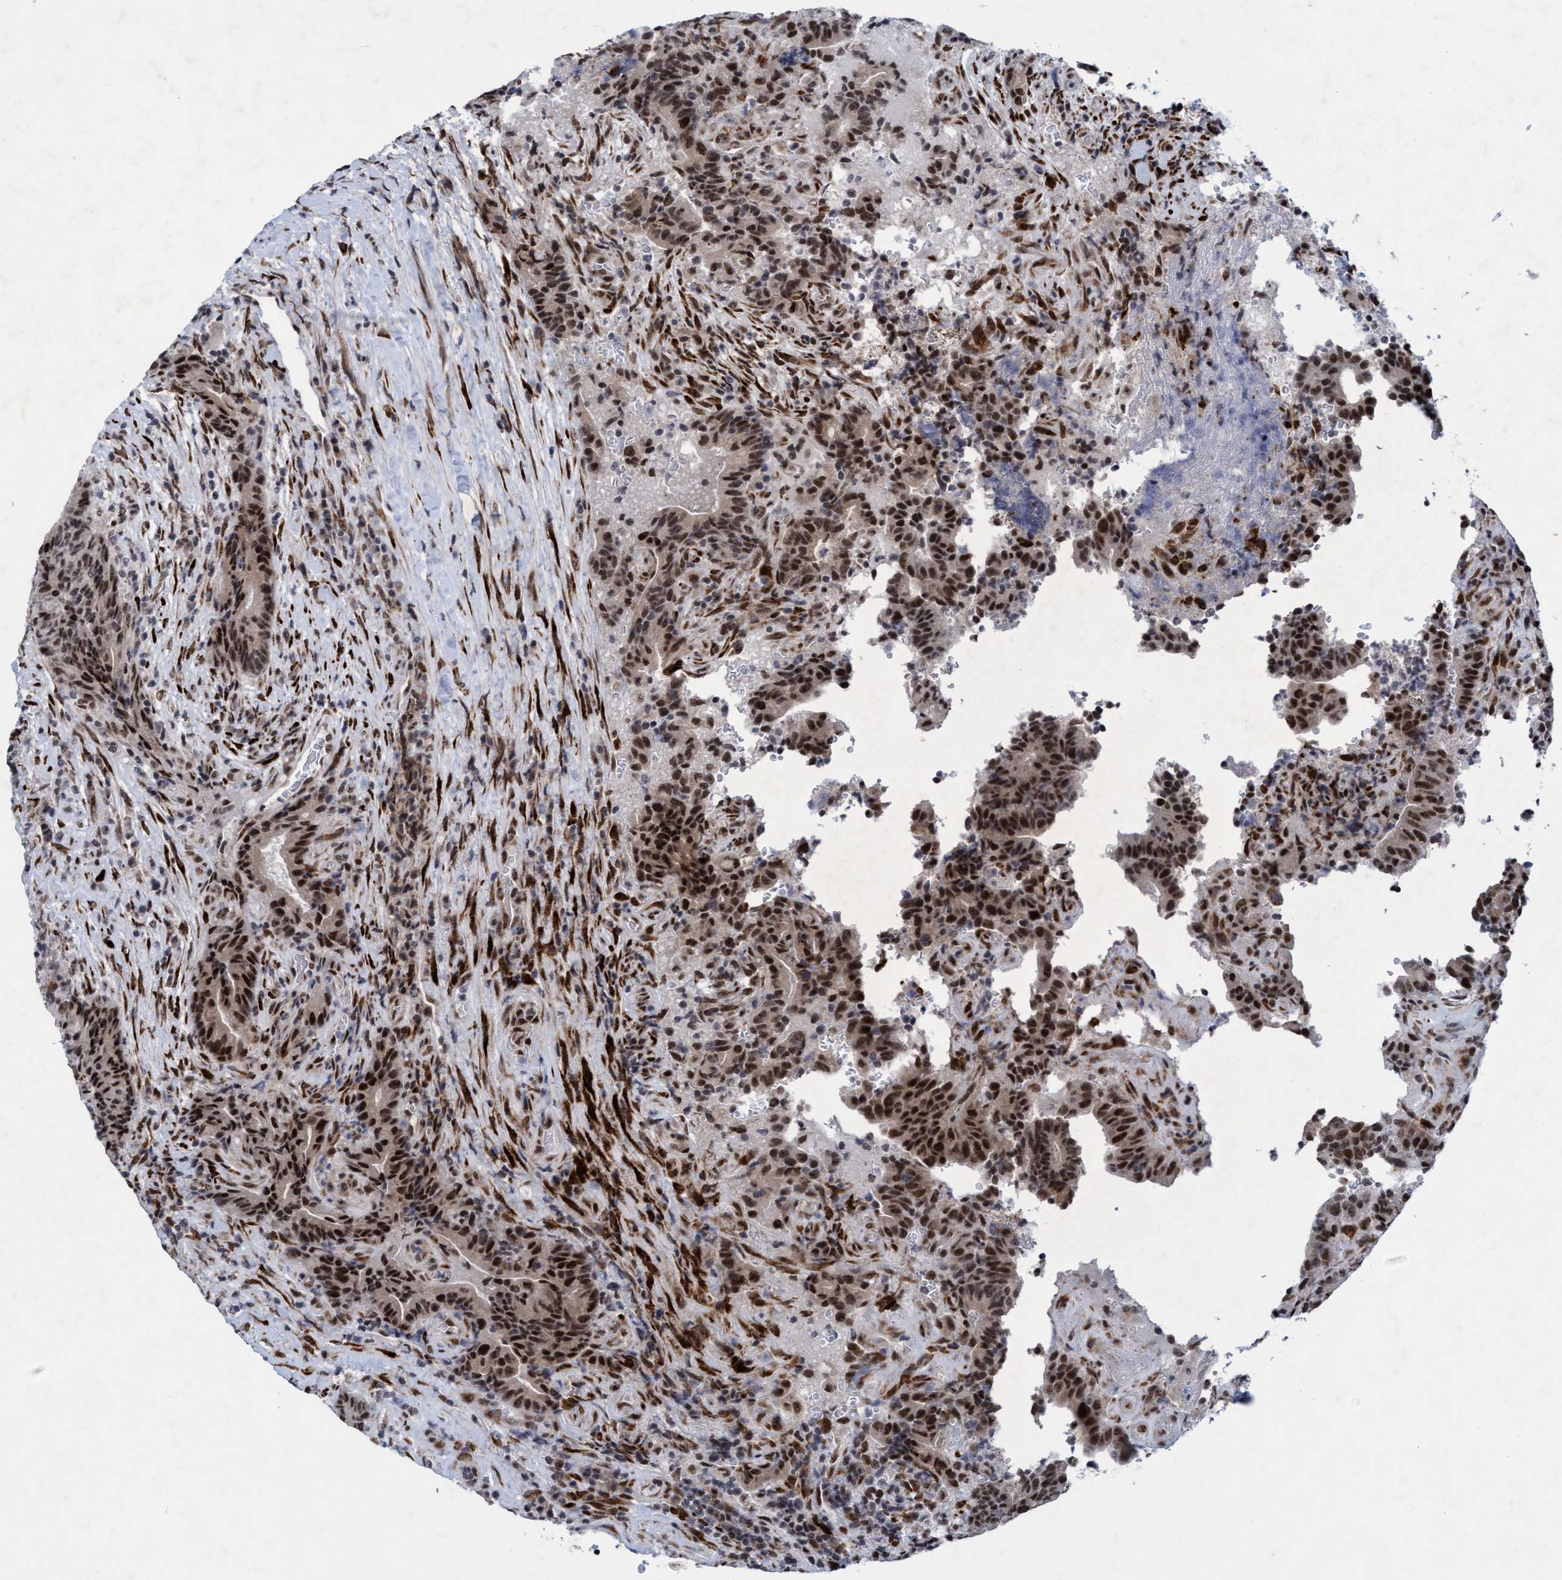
{"staining": {"intensity": "strong", "quantity": ">75%", "location": "nuclear"}, "tissue": "colorectal cancer", "cell_type": "Tumor cells", "image_type": "cancer", "snomed": [{"axis": "morphology", "description": "Normal tissue, NOS"}, {"axis": "morphology", "description": "Adenocarcinoma, NOS"}, {"axis": "topography", "description": "Colon"}], "caption": "Adenocarcinoma (colorectal) tissue displays strong nuclear staining in about >75% of tumor cells (brown staining indicates protein expression, while blue staining denotes nuclei).", "gene": "GLT6D1", "patient": {"sex": "female", "age": 75}}